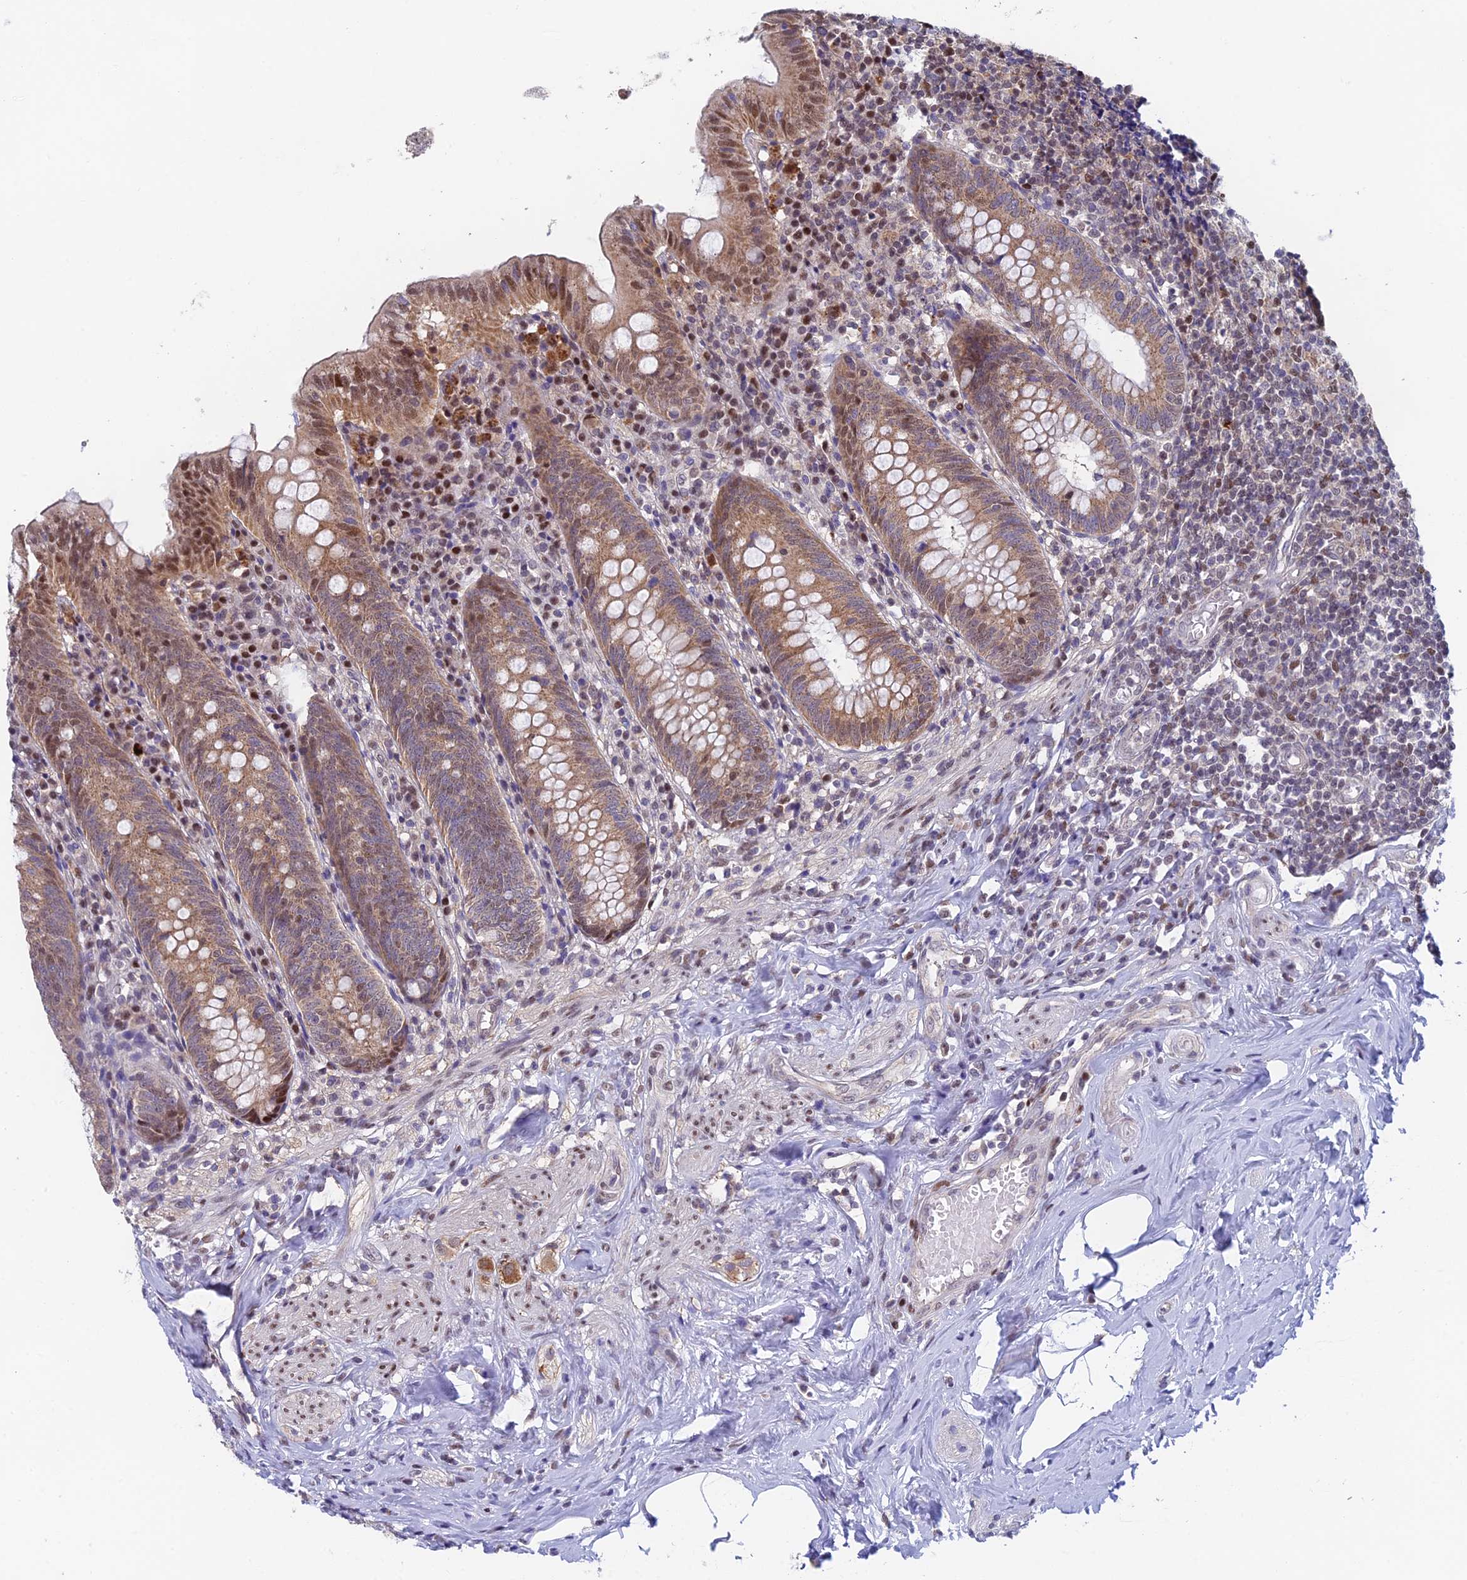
{"staining": {"intensity": "moderate", "quantity": ">75%", "location": "cytoplasmic/membranous,nuclear"}, "tissue": "appendix", "cell_type": "Glandular cells", "image_type": "normal", "snomed": [{"axis": "morphology", "description": "Normal tissue, NOS"}, {"axis": "topography", "description": "Appendix"}], "caption": "This image exhibits immunohistochemistry staining of unremarkable human appendix, with medium moderate cytoplasmic/membranous,nuclear positivity in about >75% of glandular cells.", "gene": "MRPL17", "patient": {"sex": "female", "age": 54}}